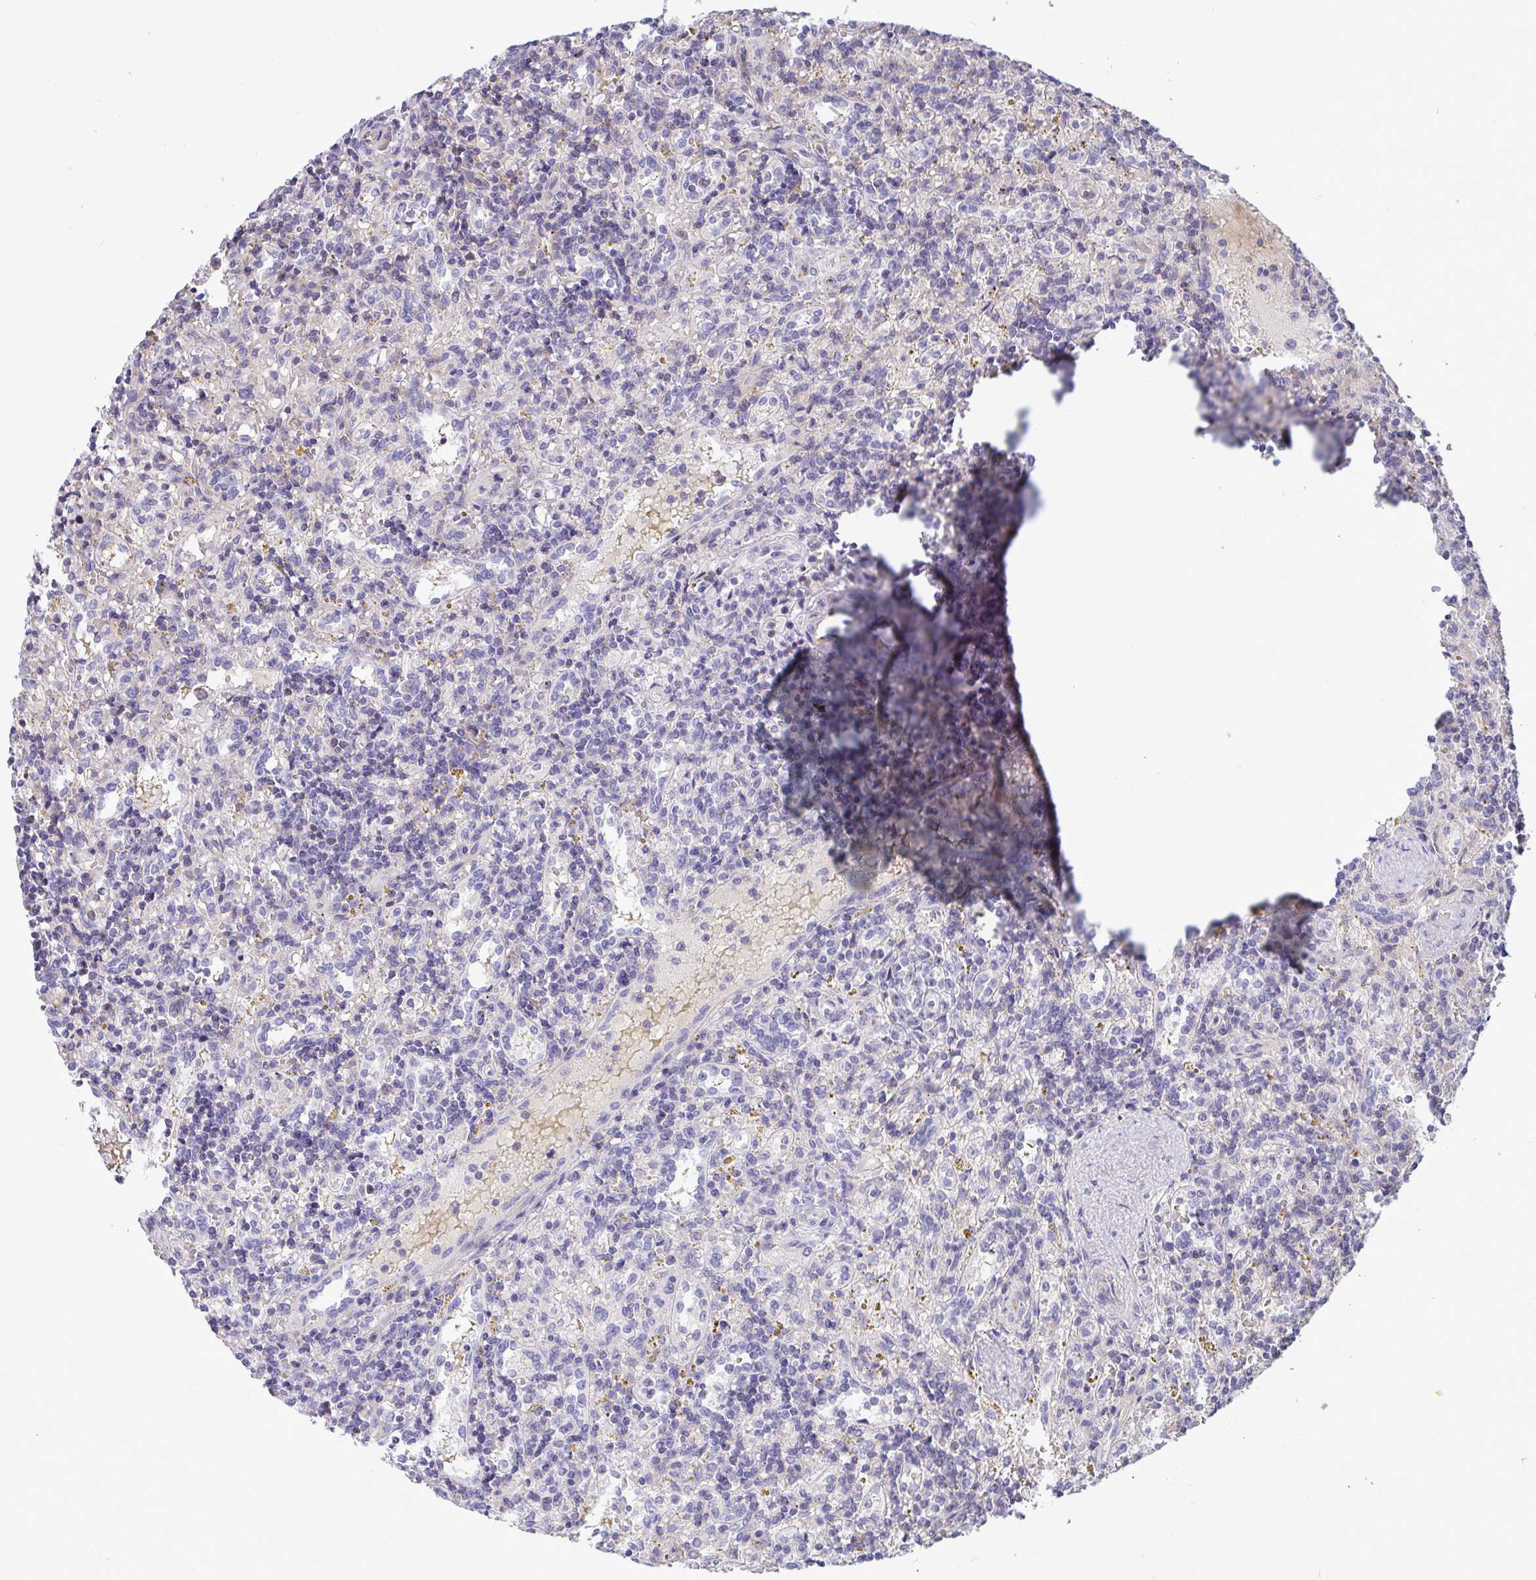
{"staining": {"intensity": "negative", "quantity": "none", "location": "none"}, "tissue": "lymphoma", "cell_type": "Tumor cells", "image_type": "cancer", "snomed": [{"axis": "morphology", "description": "Malignant lymphoma, non-Hodgkin's type, Low grade"}, {"axis": "topography", "description": "Spleen"}], "caption": "Malignant lymphoma, non-Hodgkin's type (low-grade) was stained to show a protein in brown. There is no significant expression in tumor cells. (Immunohistochemistry, brightfield microscopy, high magnification).", "gene": "NTN1", "patient": {"sex": "male", "age": 67}}